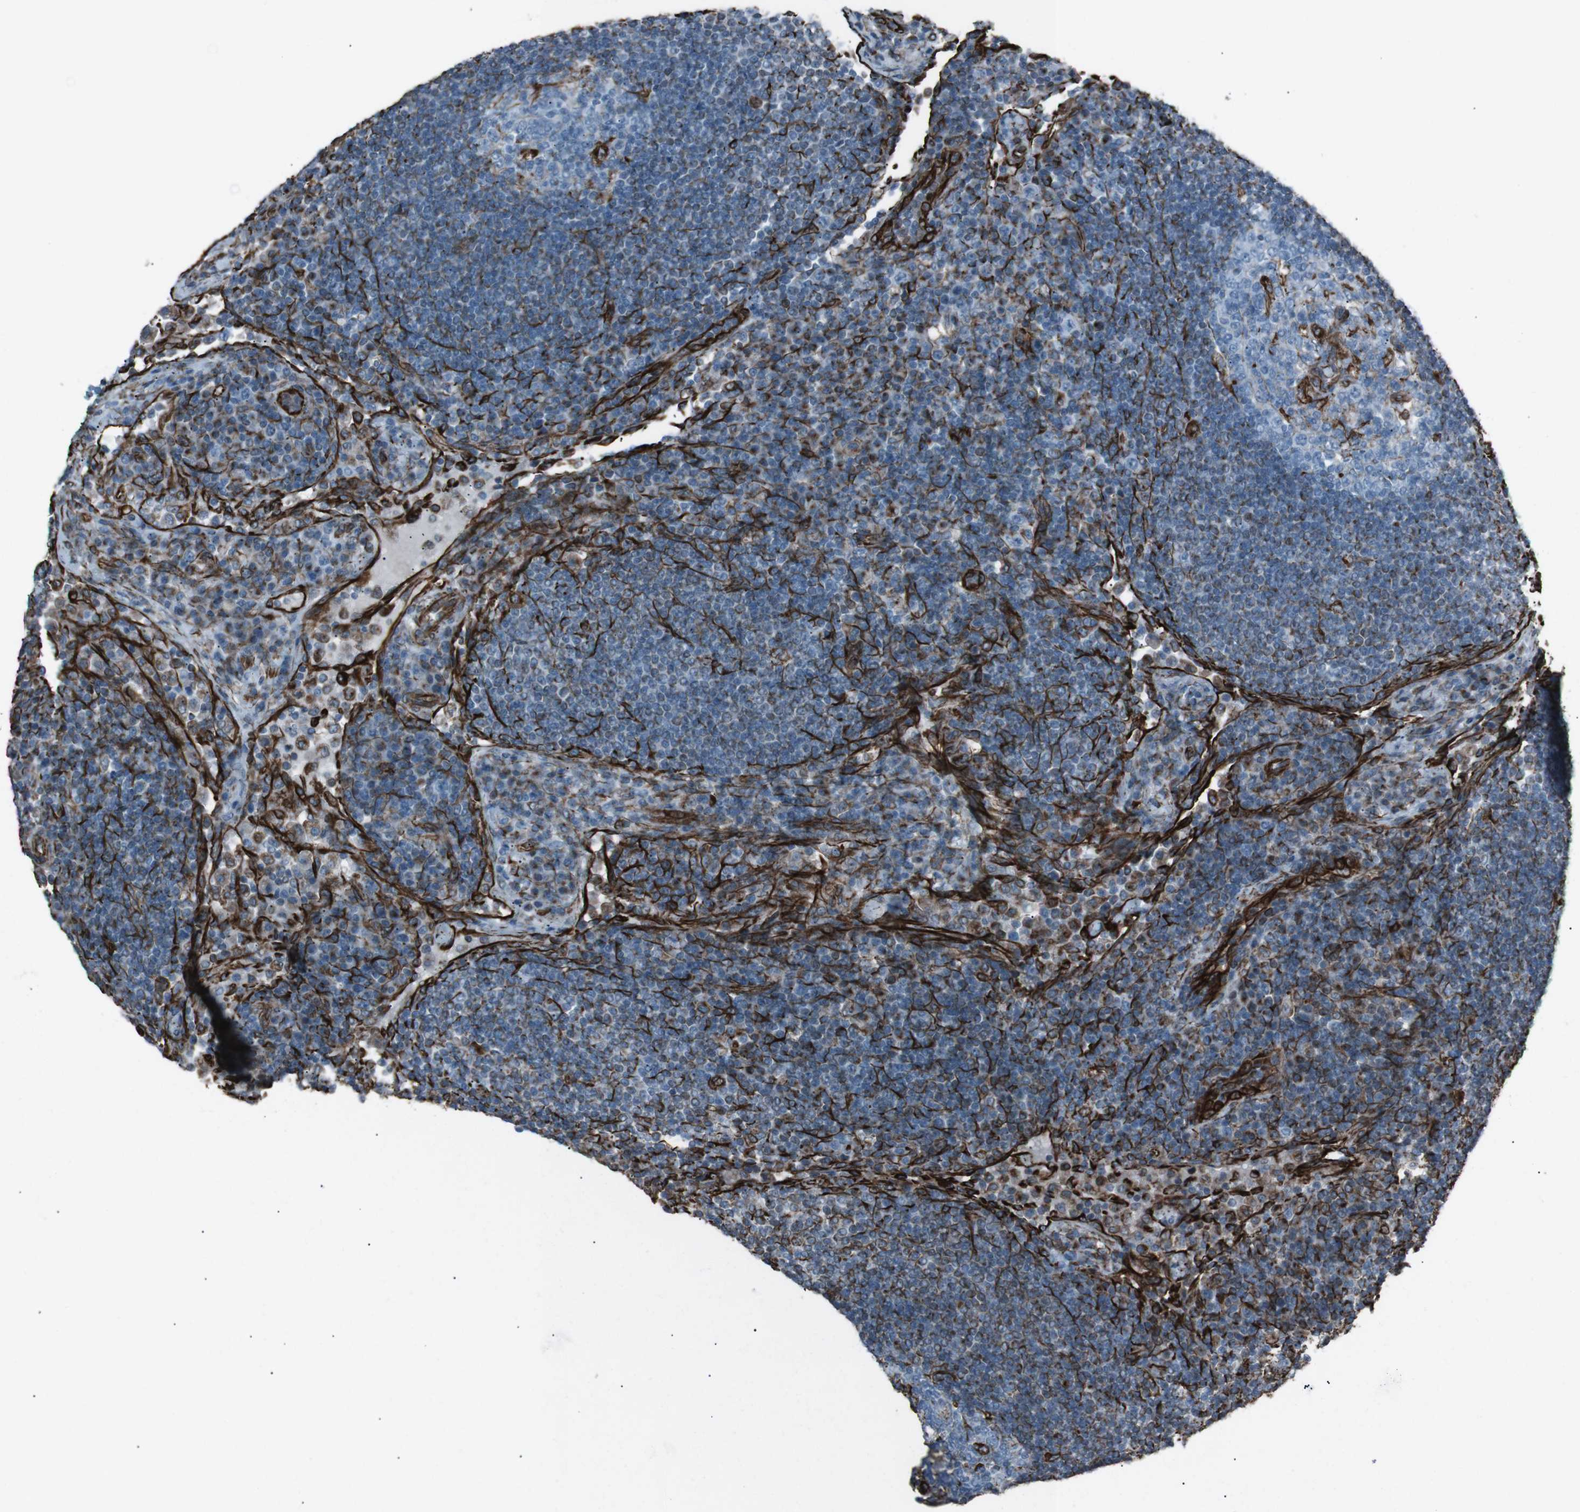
{"staining": {"intensity": "strong", "quantity": "<25%", "location": "cytoplasmic/membranous"}, "tissue": "lymph node", "cell_type": "Germinal center cells", "image_type": "normal", "snomed": [{"axis": "morphology", "description": "Normal tissue, NOS"}, {"axis": "topography", "description": "Lymph node"}], "caption": "Human lymph node stained for a protein (brown) shows strong cytoplasmic/membranous positive expression in about <25% of germinal center cells.", "gene": "ZDHHC6", "patient": {"sex": "female", "age": 53}}